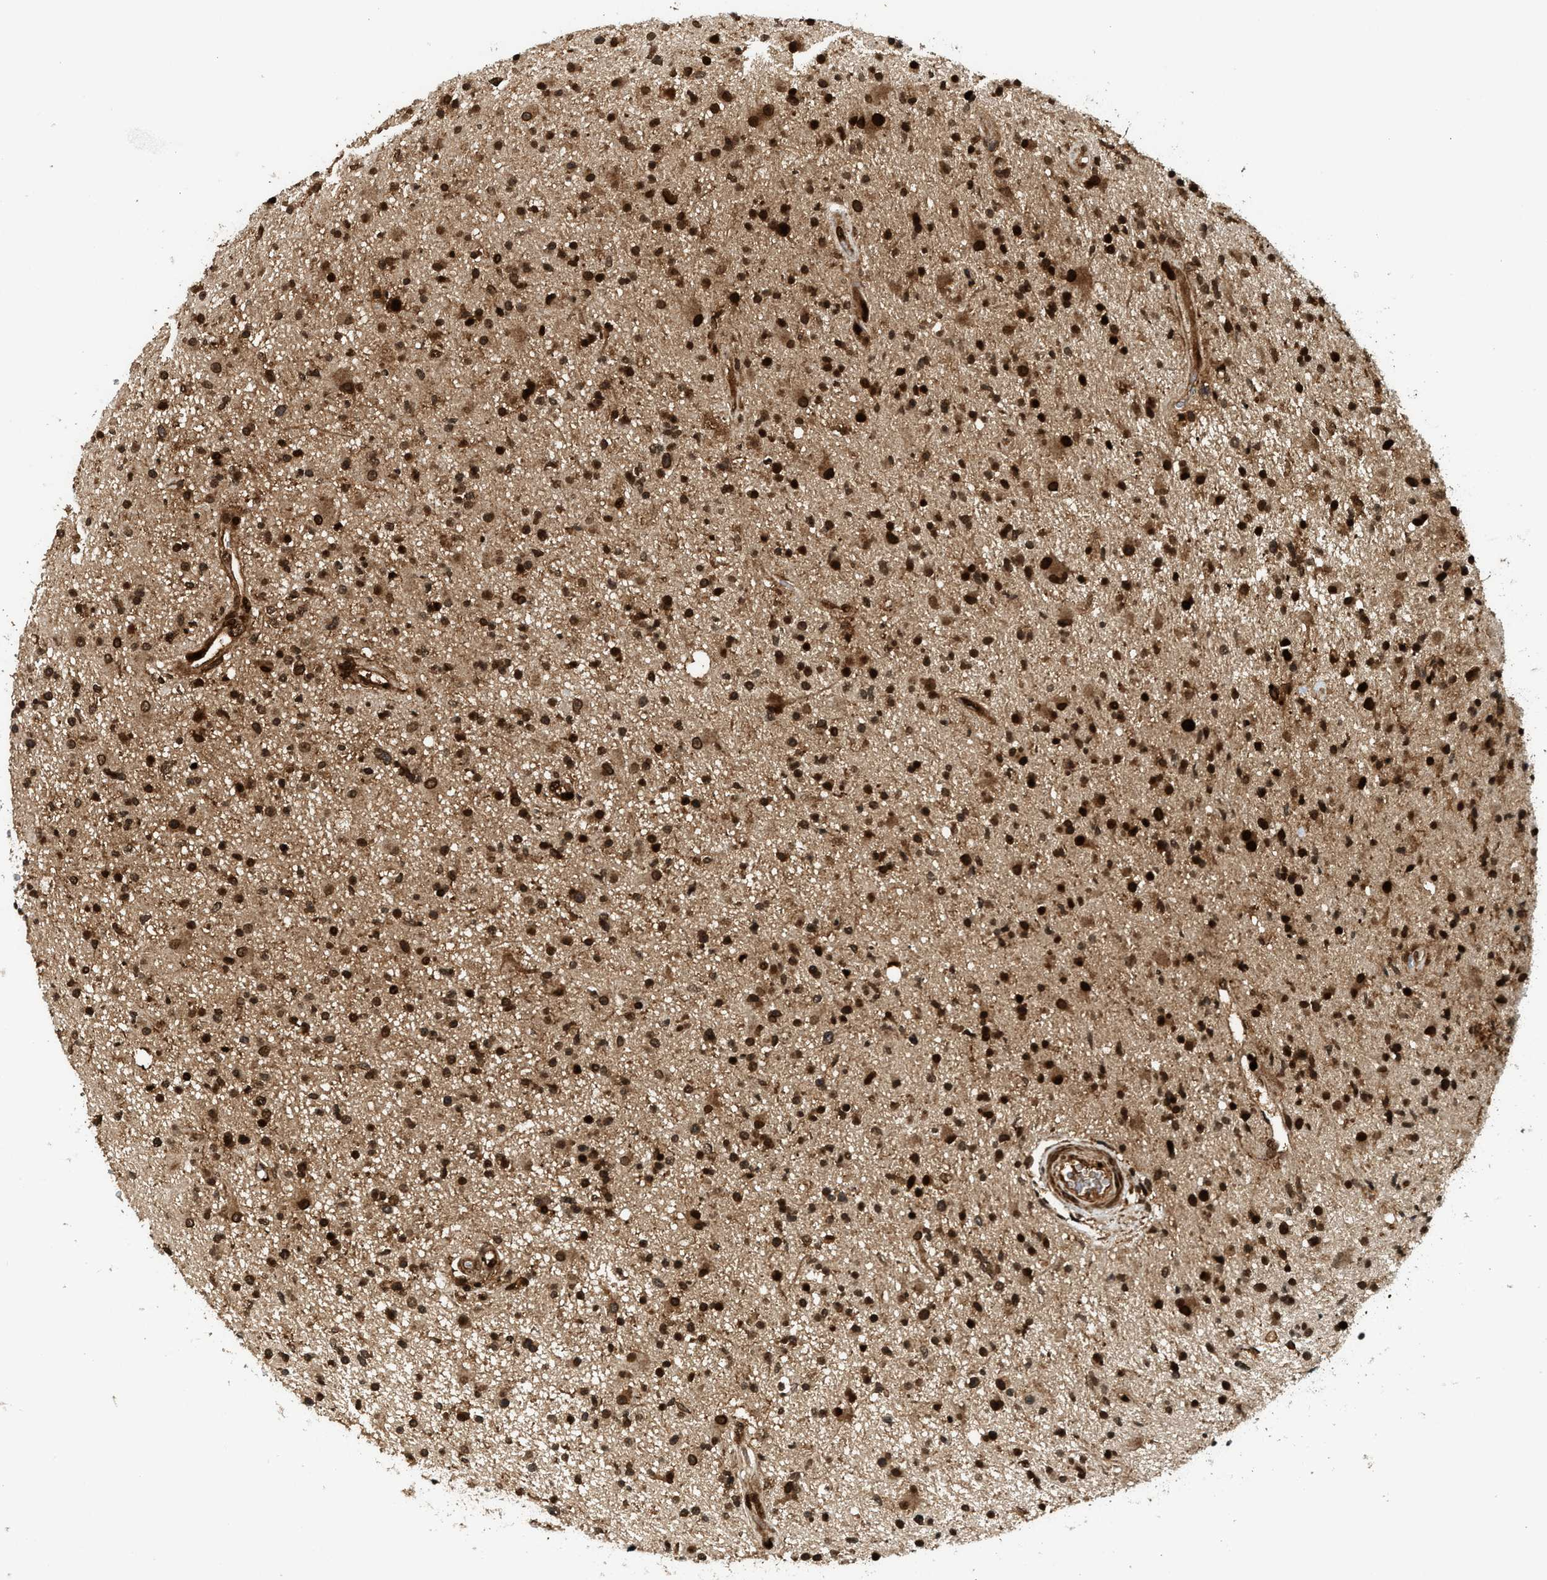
{"staining": {"intensity": "strong", "quantity": ">75%", "location": "cytoplasmic/membranous,nuclear"}, "tissue": "glioma", "cell_type": "Tumor cells", "image_type": "cancer", "snomed": [{"axis": "morphology", "description": "Glioma, malignant, High grade"}, {"axis": "topography", "description": "Brain"}], "caption": "Approximately >75% of tumor cells in human glioma show strong cytoplasmic/membranous and nuclear protein expression as visualized by brown immunohistochemical staining.", "gene": "MDM2", "patient": {"sex": "male", "age": 33}}